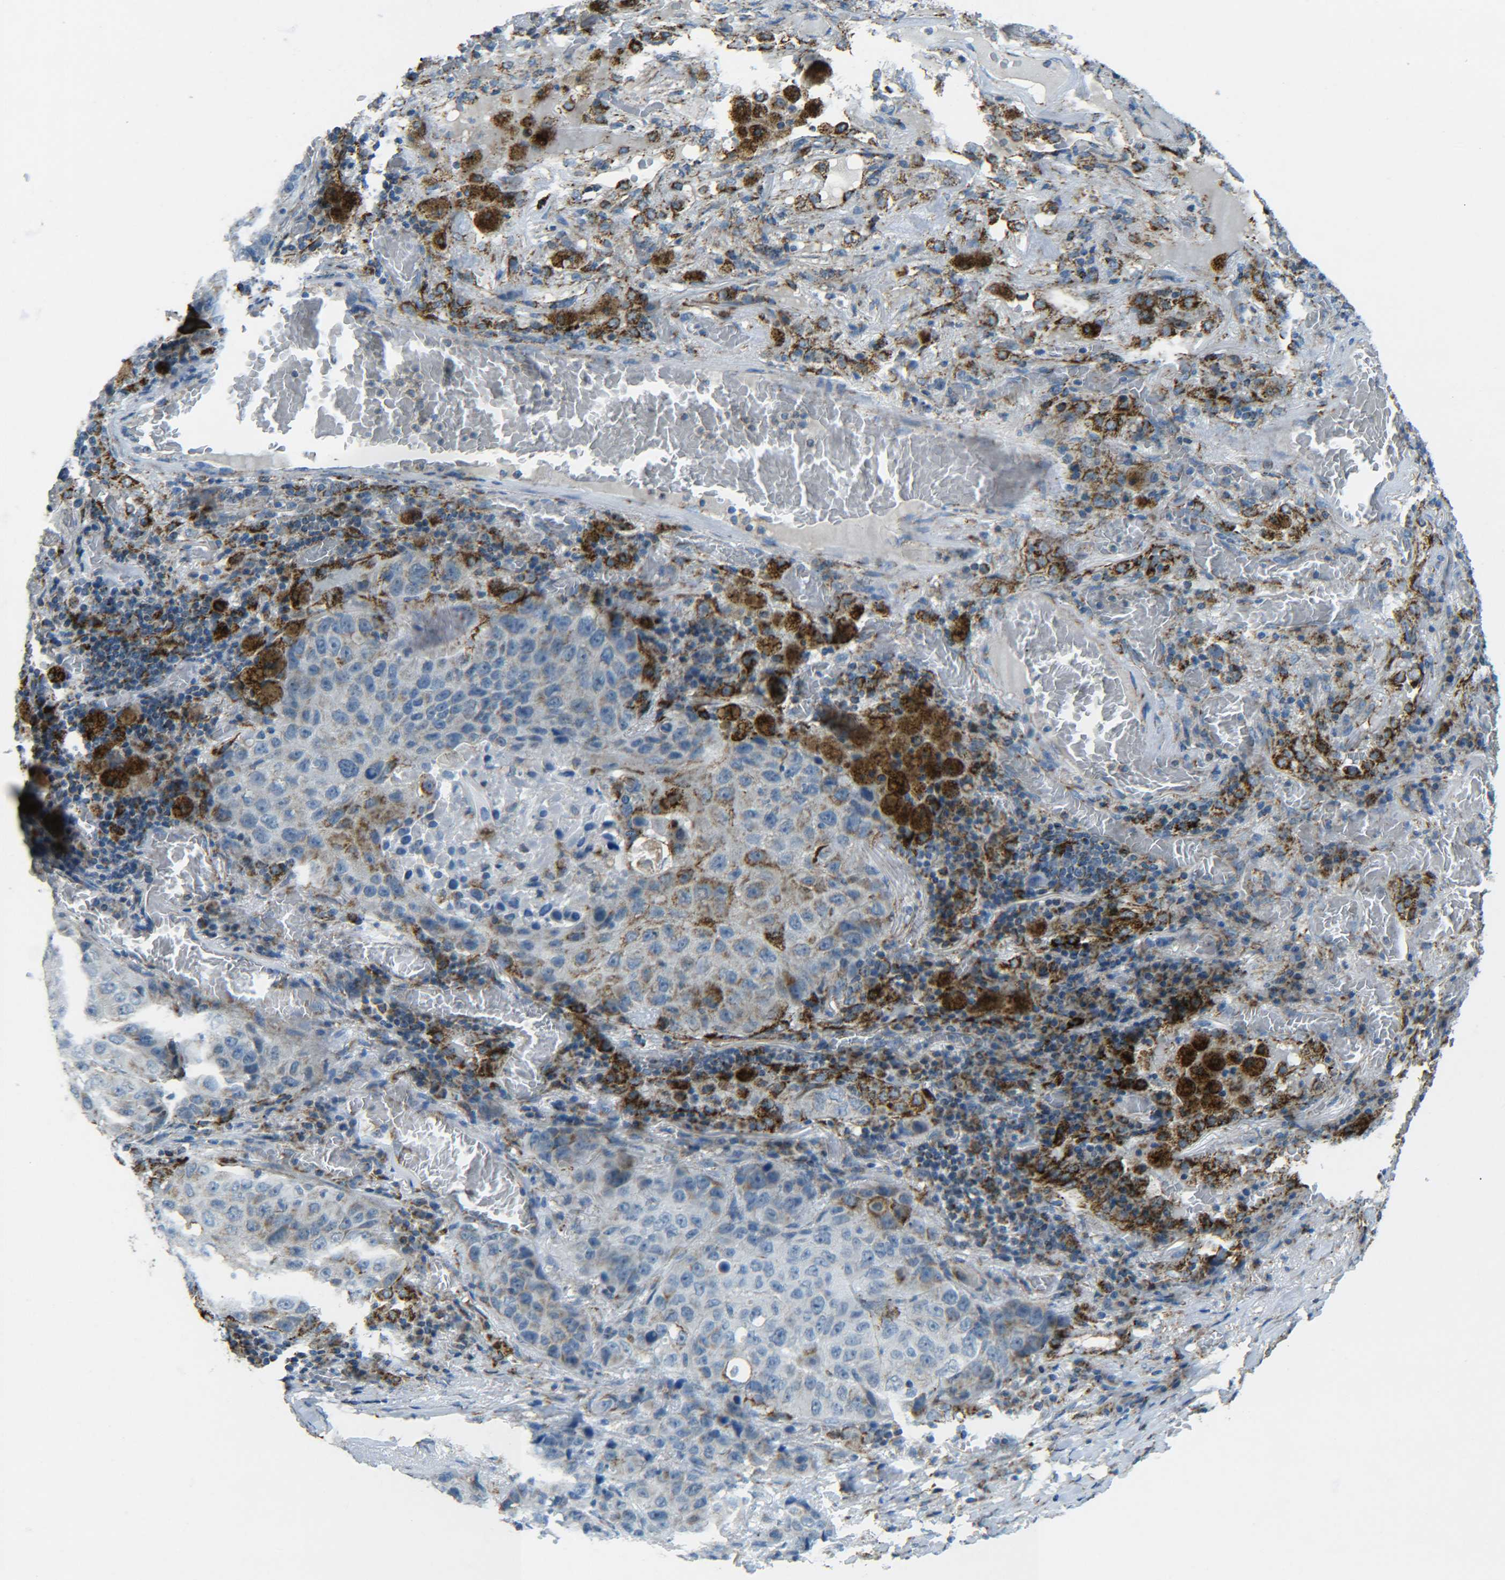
{"staining": {"intensity": "moderate", "quantity": "<25%", "location": "cytoplasmic/membranous"}, "tissue": "lung cancer", "cell_type": "Tumor cells", "image_type": "cancer", "snomed": [{"axis": "morphology", "description": "Squamous cell carcinoma, NOS"}, {"axis": "topography", "description": "Lung"}], "caption": "Lung squamous cell carcinoma stained with a protein marker exhibits moderate staining in tumor cells.", "gene": "CYB5R1", "patient": {"sex": "male", "age": 57}}